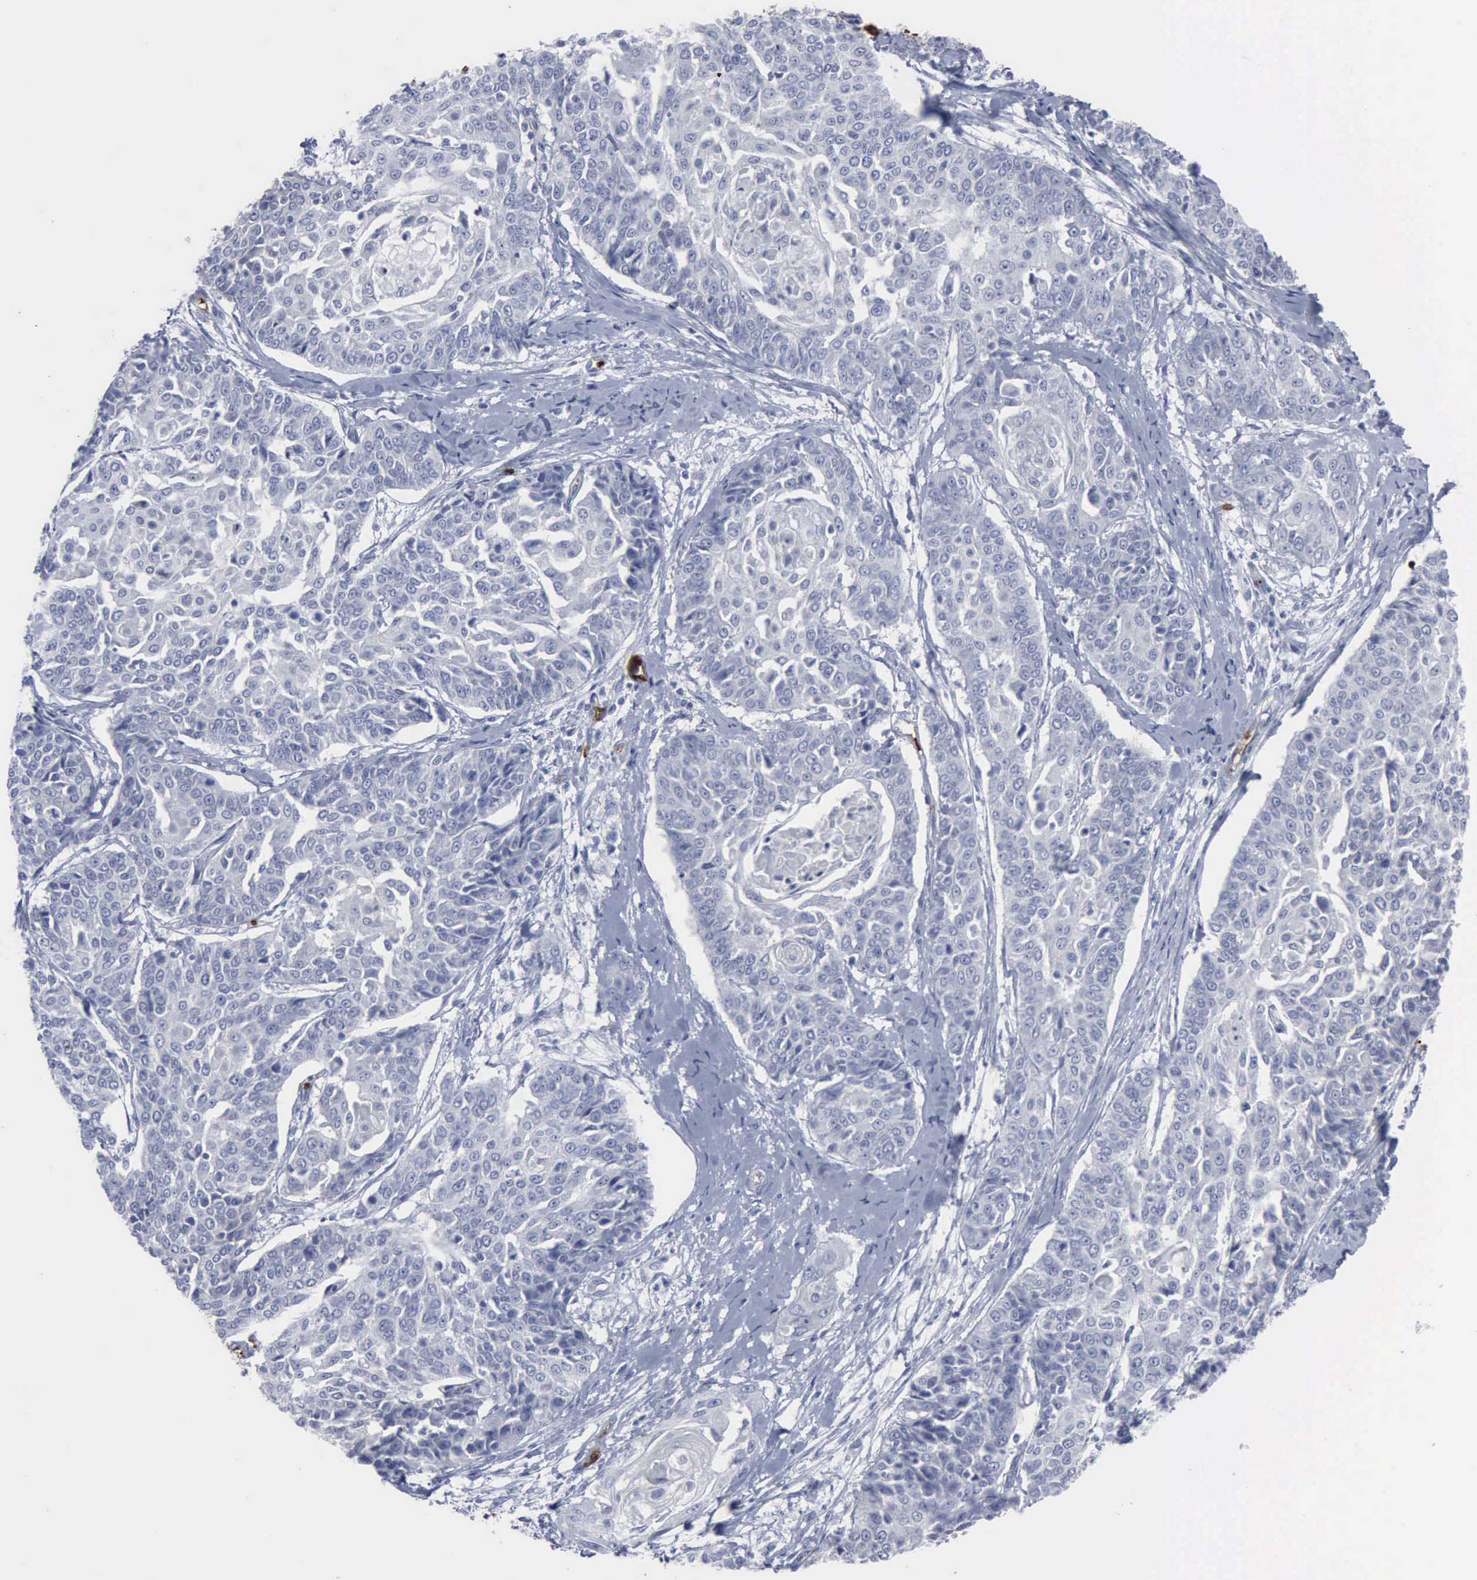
{"staining": {"intensity": "negative", "quantity": "none", "location": "none"}, "tissue": "cervical cancer", "cell_type": "Tumor cells", "image_type": "cancer", "snomed": [{"axis": "morphology", "description": "Squamous cell carcinoma, NOS"}, {"axis": "topography", "description": "Cervix"}], "caption": "Protein analysis of cervical cancer (squamous cell carcinoma) demonstrates no significant staining in tumor cells. Brightfield microscopy of IHC stained with DAB (brown) and hematoxylin (blue), captured at high magnification.", "gene": "TGFB1", "patient": {"sex": "female", "age": 64}}